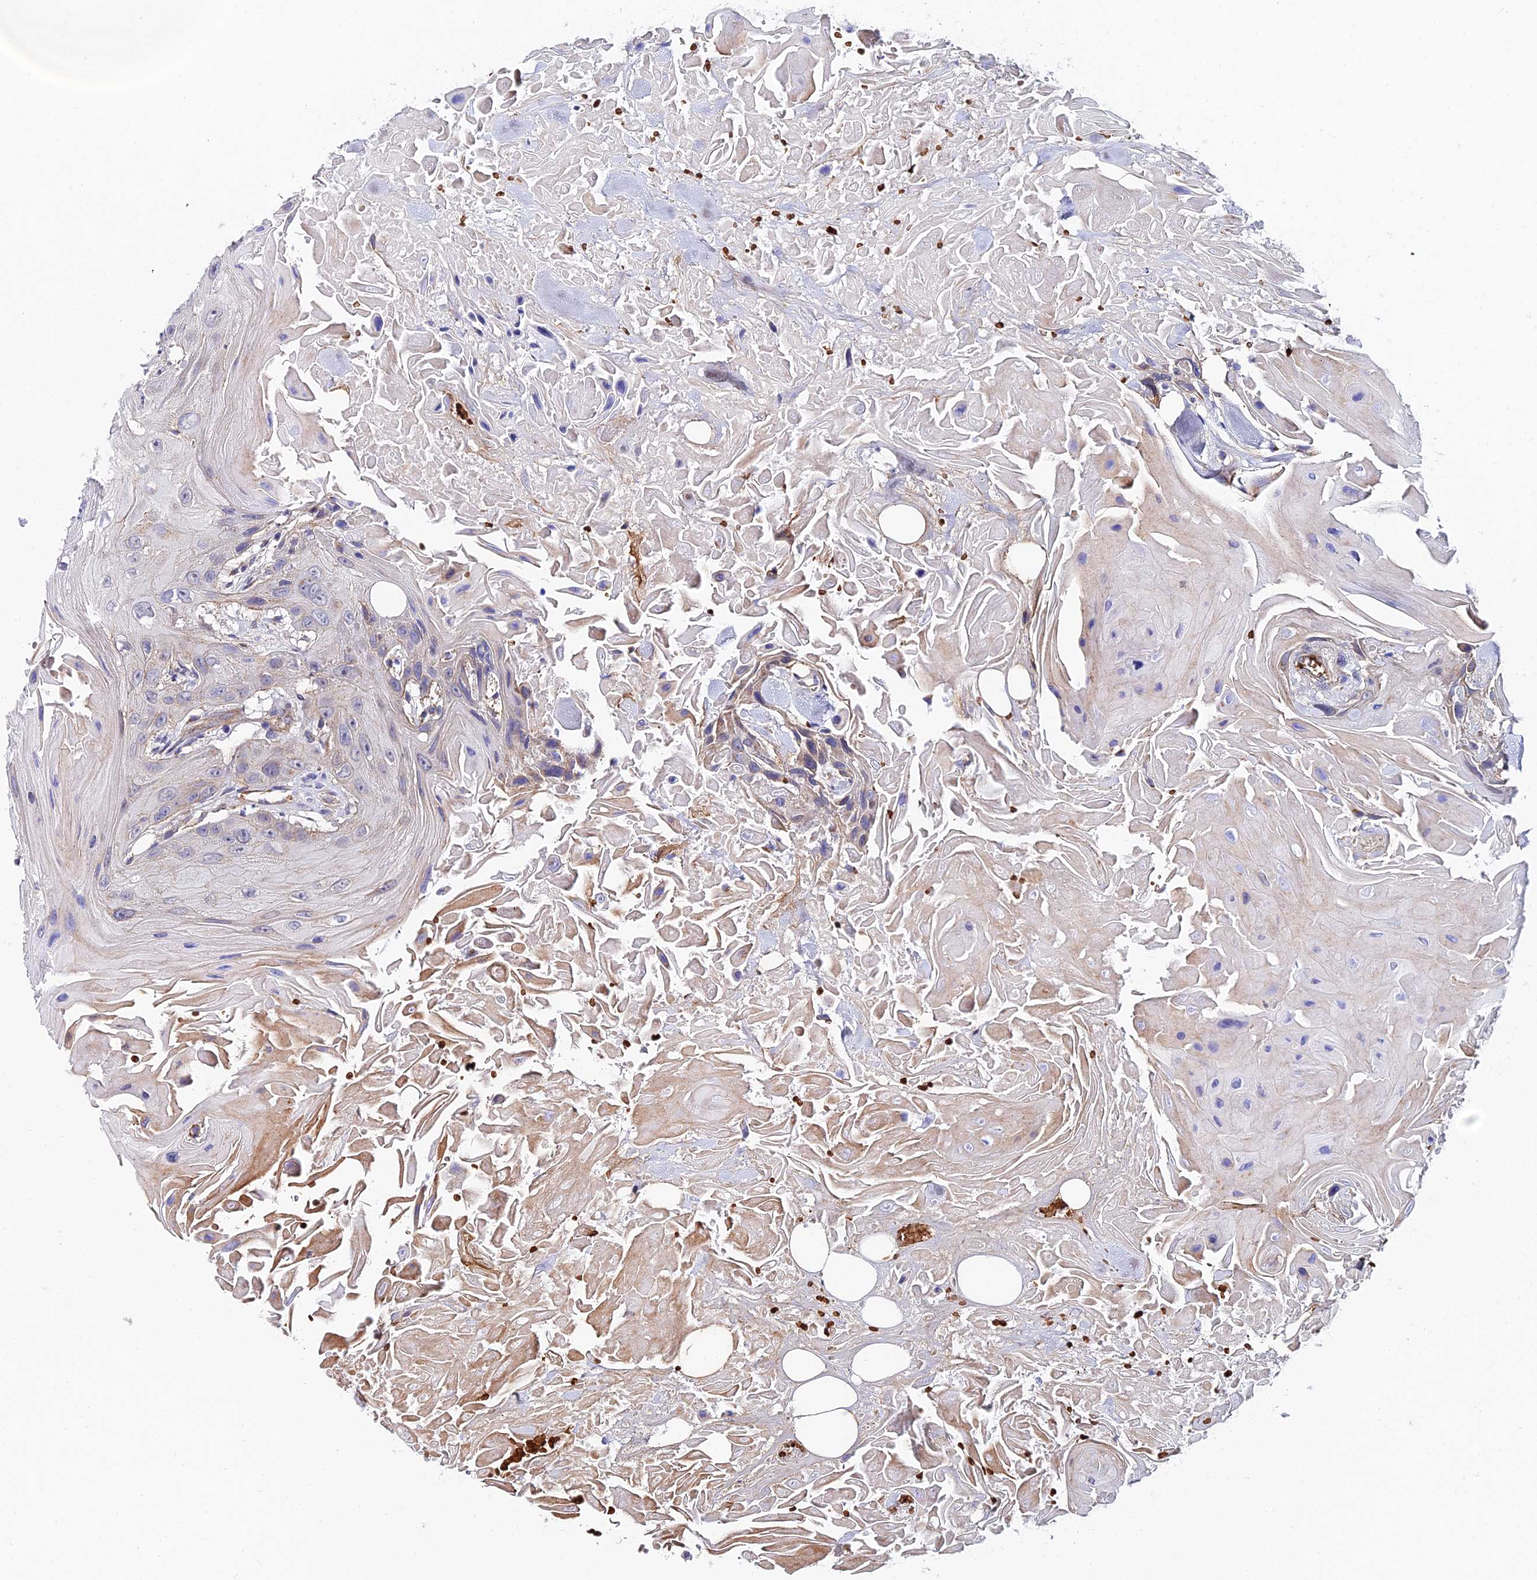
{"staining": {"intensity": "negative", "quantity": "none", "location": "none"}, "tissue": "head and neck cancer", "cell_type": "Tumor cells", "image_type": "cancer", "snomed": [{"axis": "morphology", "description": "Squamous cell carcinoma, NOS"}, {"axis": "topography", "description": "Head-Neck"}], "caption": "High power microscopy photomicrograph of an immunohistochemistry (IHC) micrograph of head and neck cancer, revealing no significant expression in tumor cells.", "gene": "ADGRF3", "patient": {"sex": "male", "age": 81}}